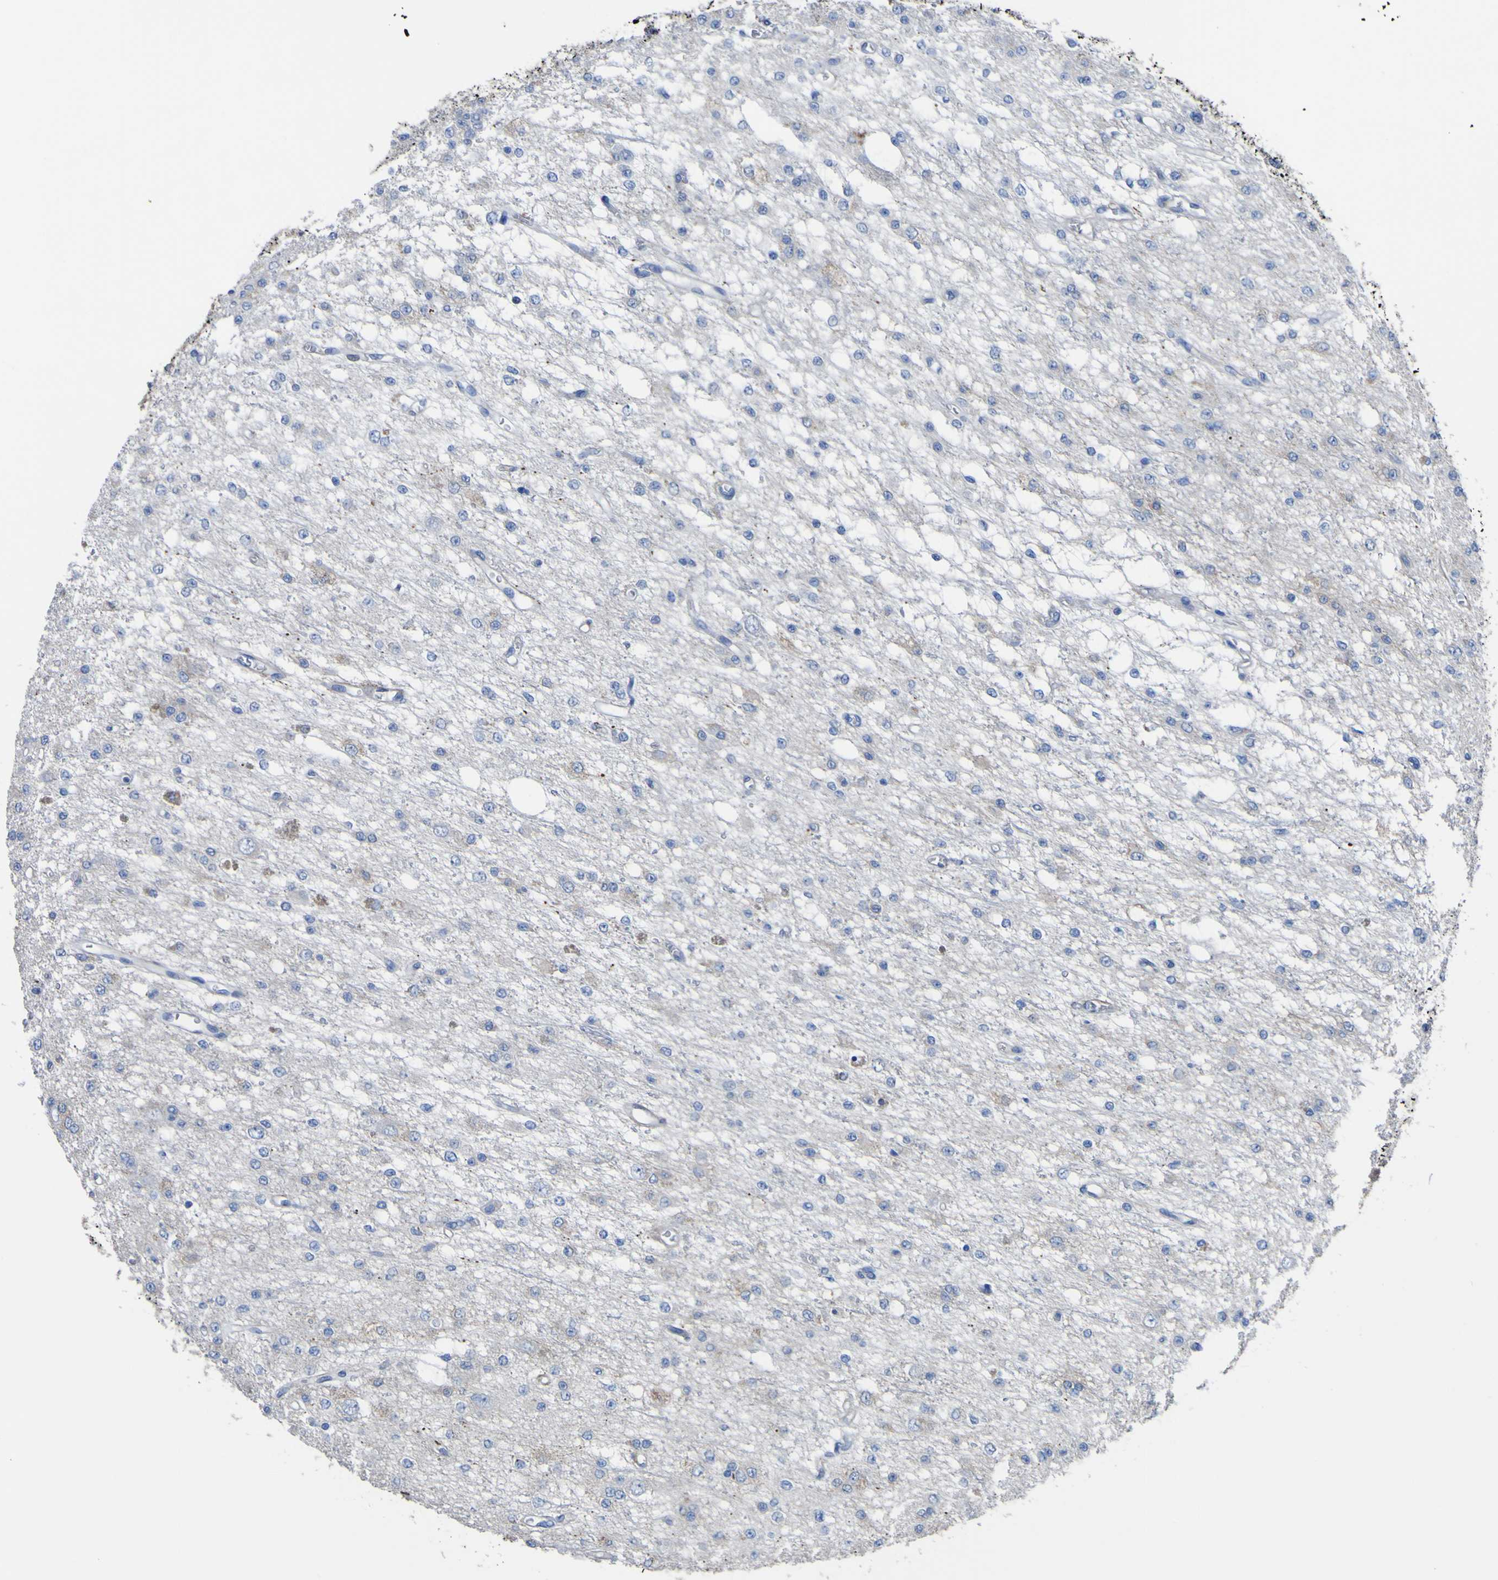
{"staining": {"intensity": "negative", "quantity": "none", "location": "none"}, "tissue": "glioma", "cell_type": "Tumor cells", "image_type": "cancer", "snomed": [{"axis": "morphology", "description": "Glioma, malignant, Low grade"}, {"axis": "topography", "description": "Brain"}], "caption": "Immunohistochemistry of glioma reveals no staining in tumor cells. (DAB immunohistochemistry (IHC), high magnification).", "gene": "AGO4", "patient": {"sex": "male", "age": 38}}